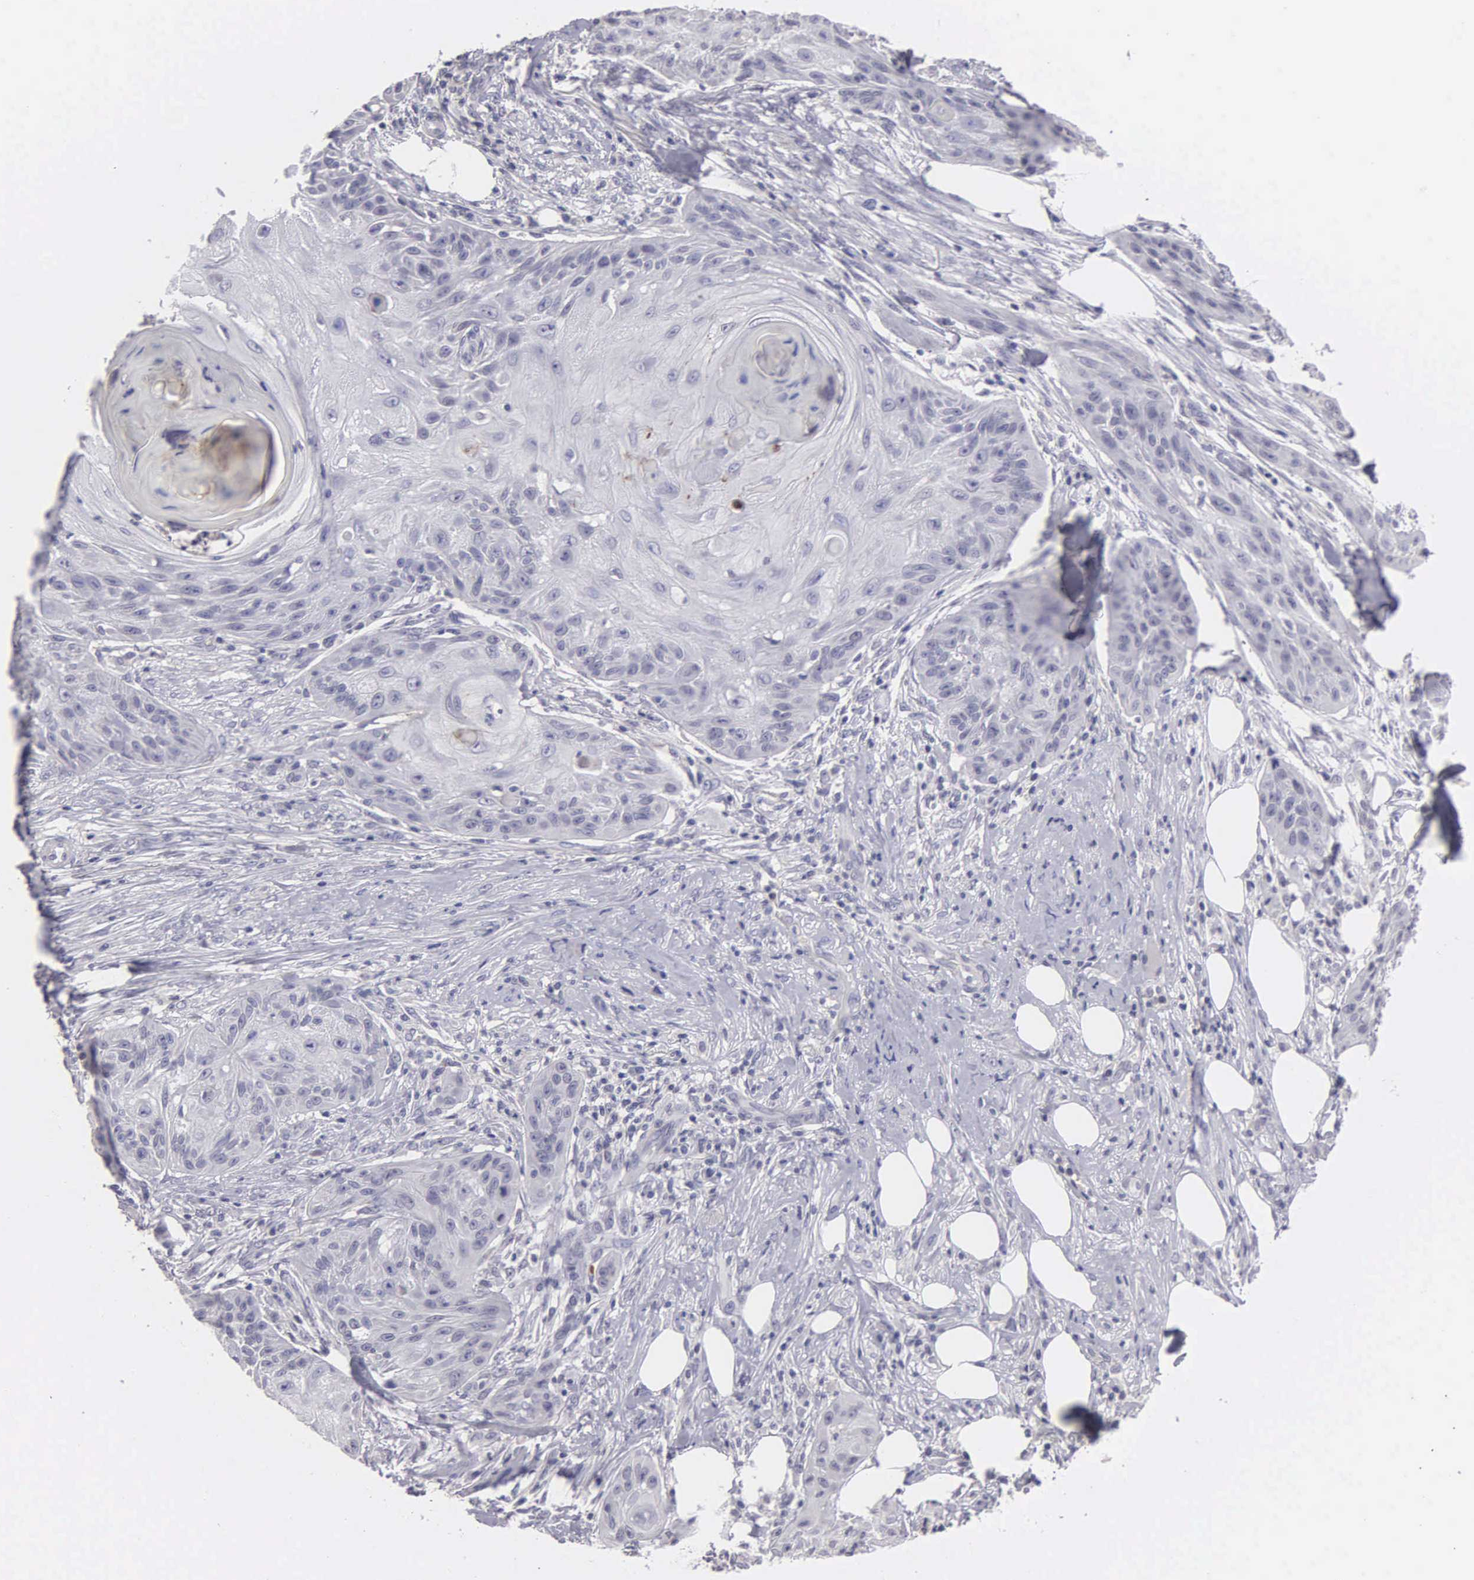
{"staining": {"intensity": "negative", "quantity": "none", "location": "none"}, "tissue": "skin cancer", "cell_type": "Tumor cells", "image_type": "cancer", "snomed": [{"axis": "morphology", "description": "Squamous cell carcinoma, NOS"}, {"axis": "topography", "description": "Skin"}], "caption": "Tumor cells are negative for protein expression in human skin squamous cell carcinoma.", "gene": "BRD1", "patient": {"sex": "female", "age": 88}}